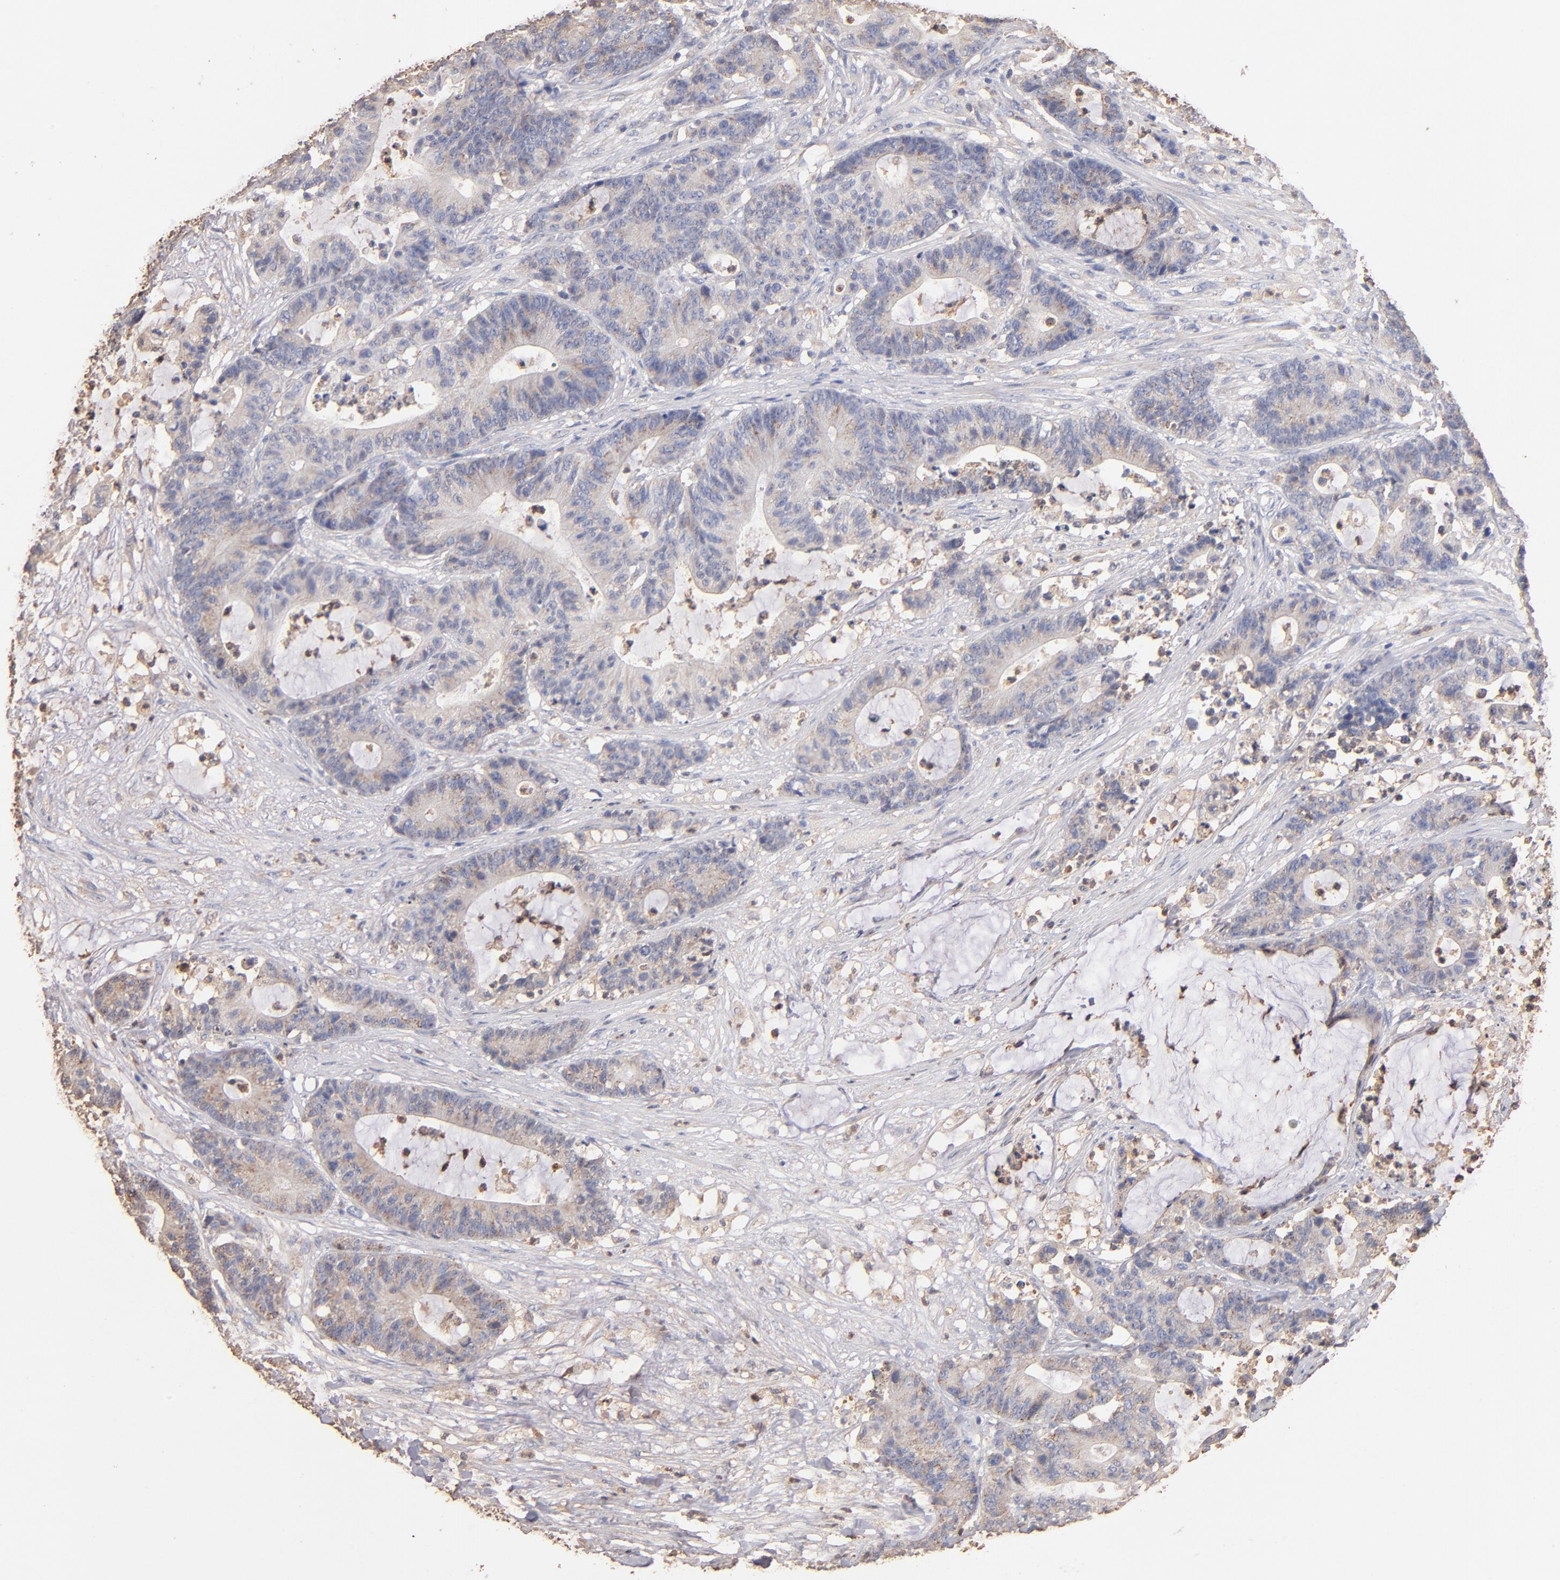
{"staining": {"intensity": "weak", "quantity": "25%-75%", "location": "cytoplasmic/membranous"}, "tissue": "colorectal cancer", "cell_type": "Tumor cells", "image_type": "cancer", "snomed": [{"axis": "morphology", "description": "Adenocarcinoma, NOS"}, {"axis": "topography", "description": "Colon"}], "caption": "Brown immunohistochemical staining in colorectal cancer (adenocarcinoma) reveals weak cytoplasmic/membranous positivity in approximately 25%-75% of tumor cells.", "gene": "RO60", "patient": {"sex": "female", "age": 84}}